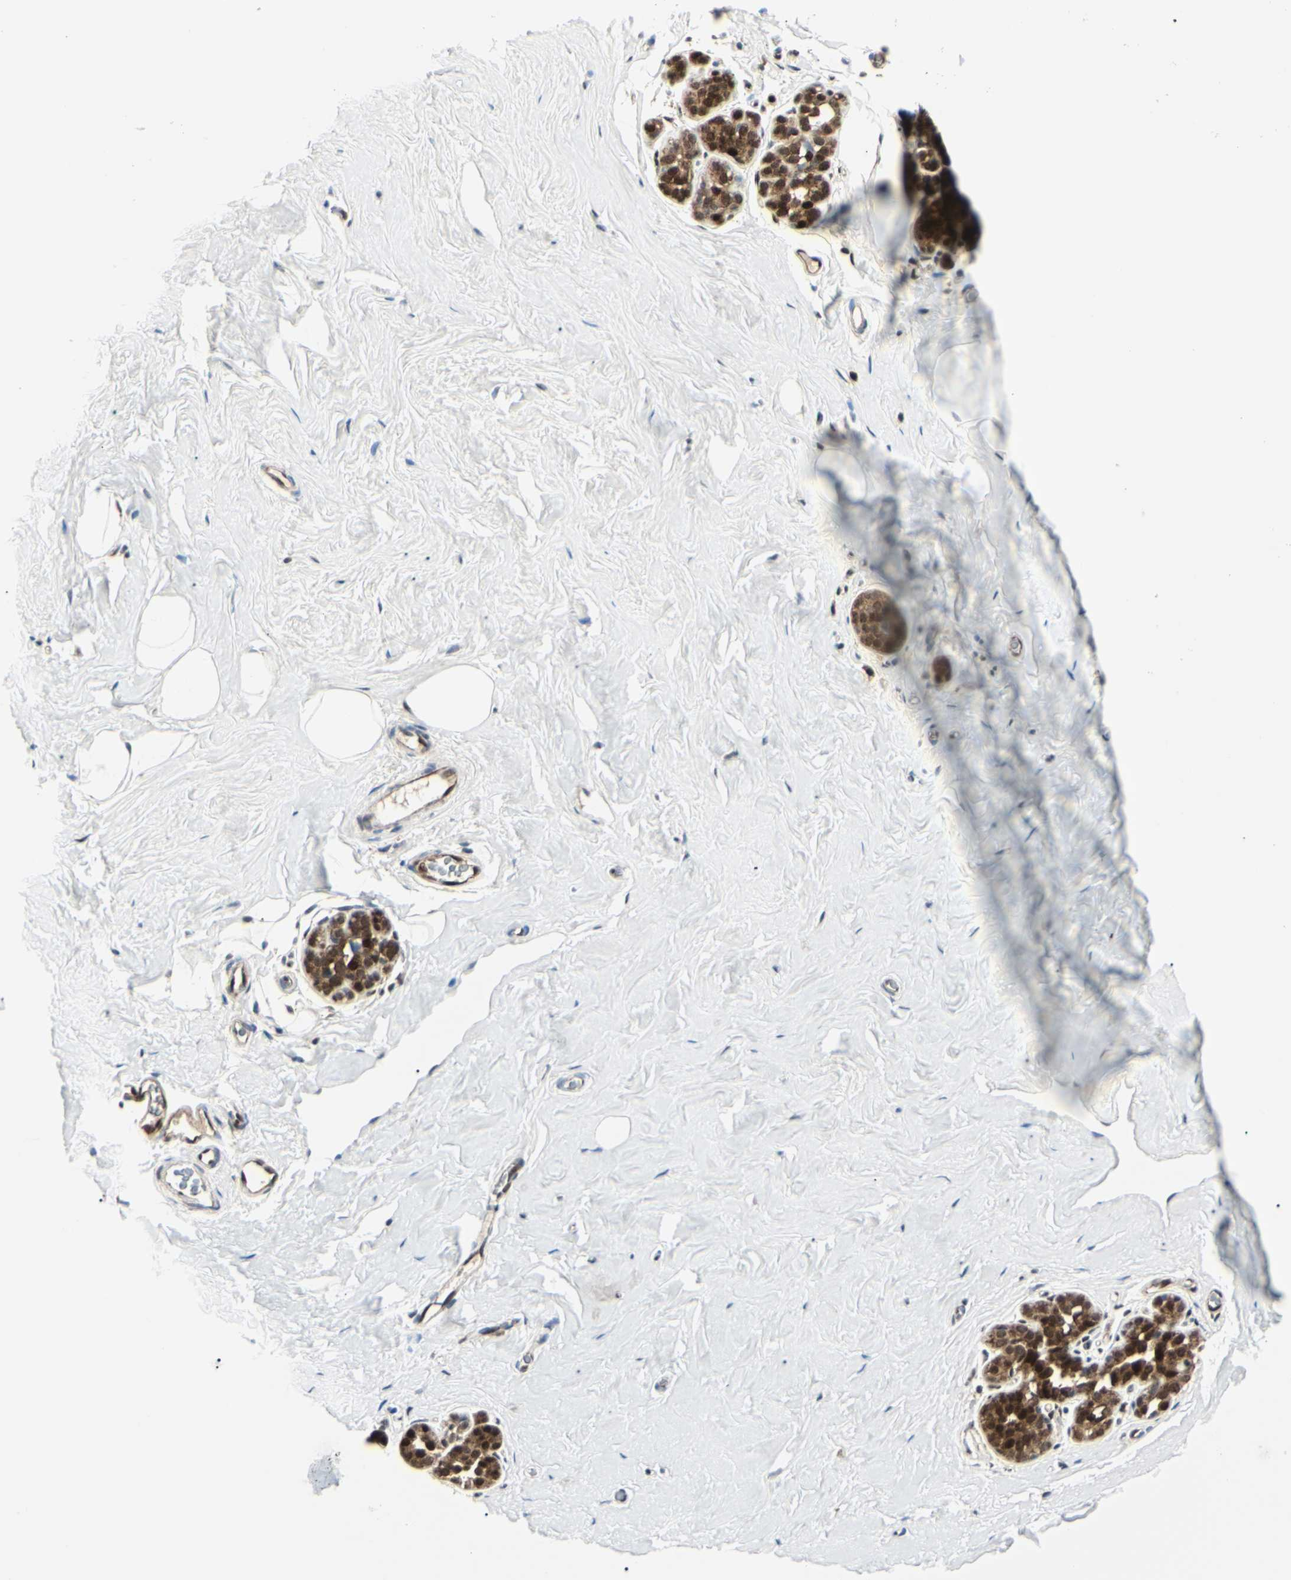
{"staining": {"intensity": "negative", "quantity": "none", "location": "none"}, "tissue": "breast", "cell_type": "Adipocytes", "image_type": "normal", "snomed": [{"axis": "morphology", "description": "Normal tissue, NOS"}, {"axis": "topography", "description": "Breast"}], "caption": "Human breast stained for a protein using immunohistochemistry exhibits no positivity in adipocytes.", "gene": "PGK1", "patient": {"sex": "female", "age": 75}}